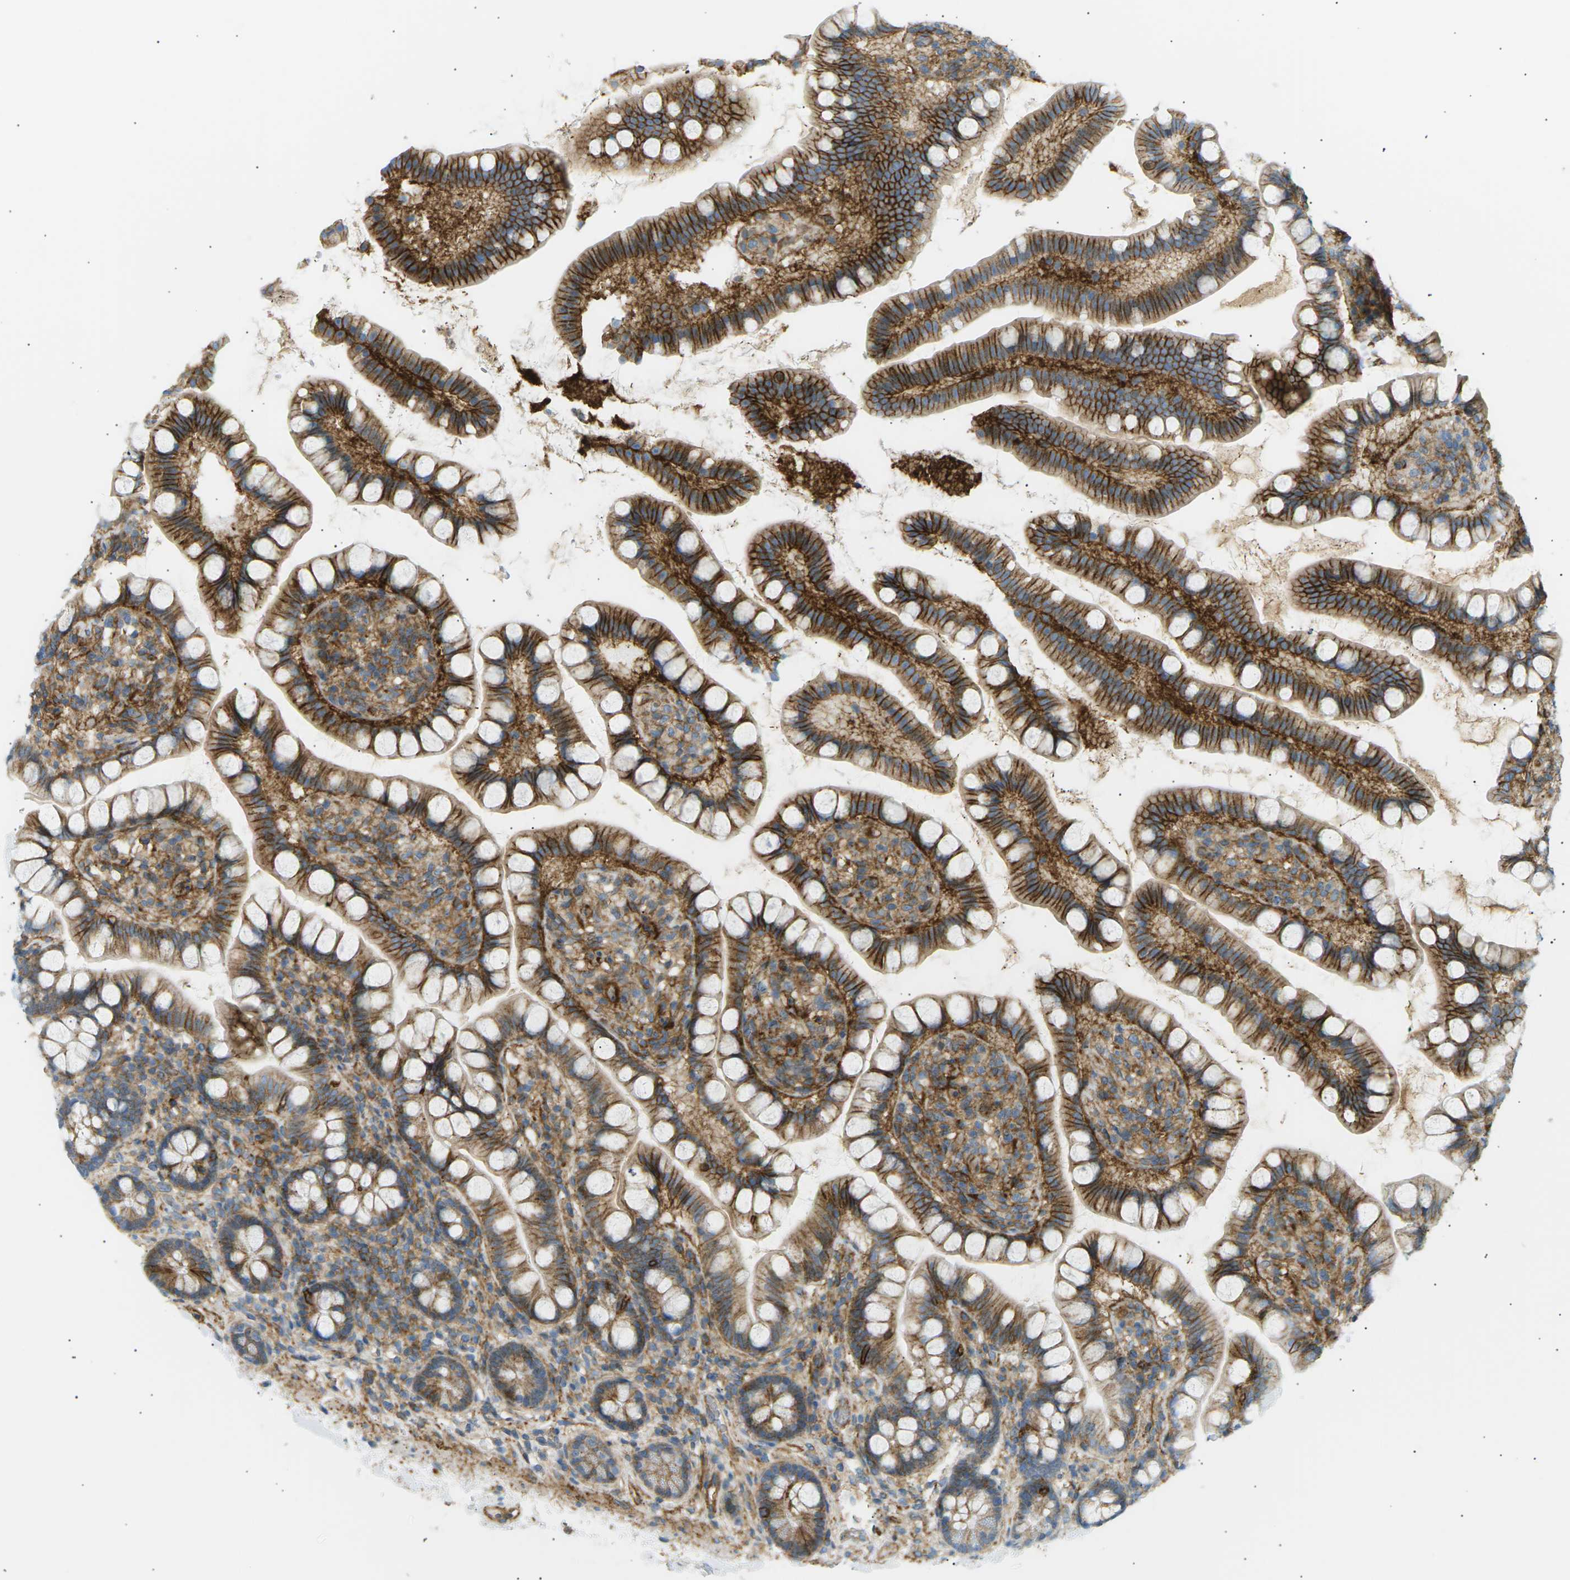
{"staining": {"intensity": "strong", "quantity": ">75%", "location": "cytoplasmic/membranous"}, "tissue": "small intestine", "cell_type": "Glandular cells", "image_type": "normal", "snomed": [{"axis": "morphology", "description": "Normal tissue, NOS"}, {"axis": "topography", "description": "Small intestine"}], "caption": "The image reveals immunohistochemical staining of normal small intestine. There is strong cytoplasmic/membranous staining is appreciated in approximately >75% of glandular cells.", "gene": "ATP2B4", "patient": {"sex": "female", "age": 84}}